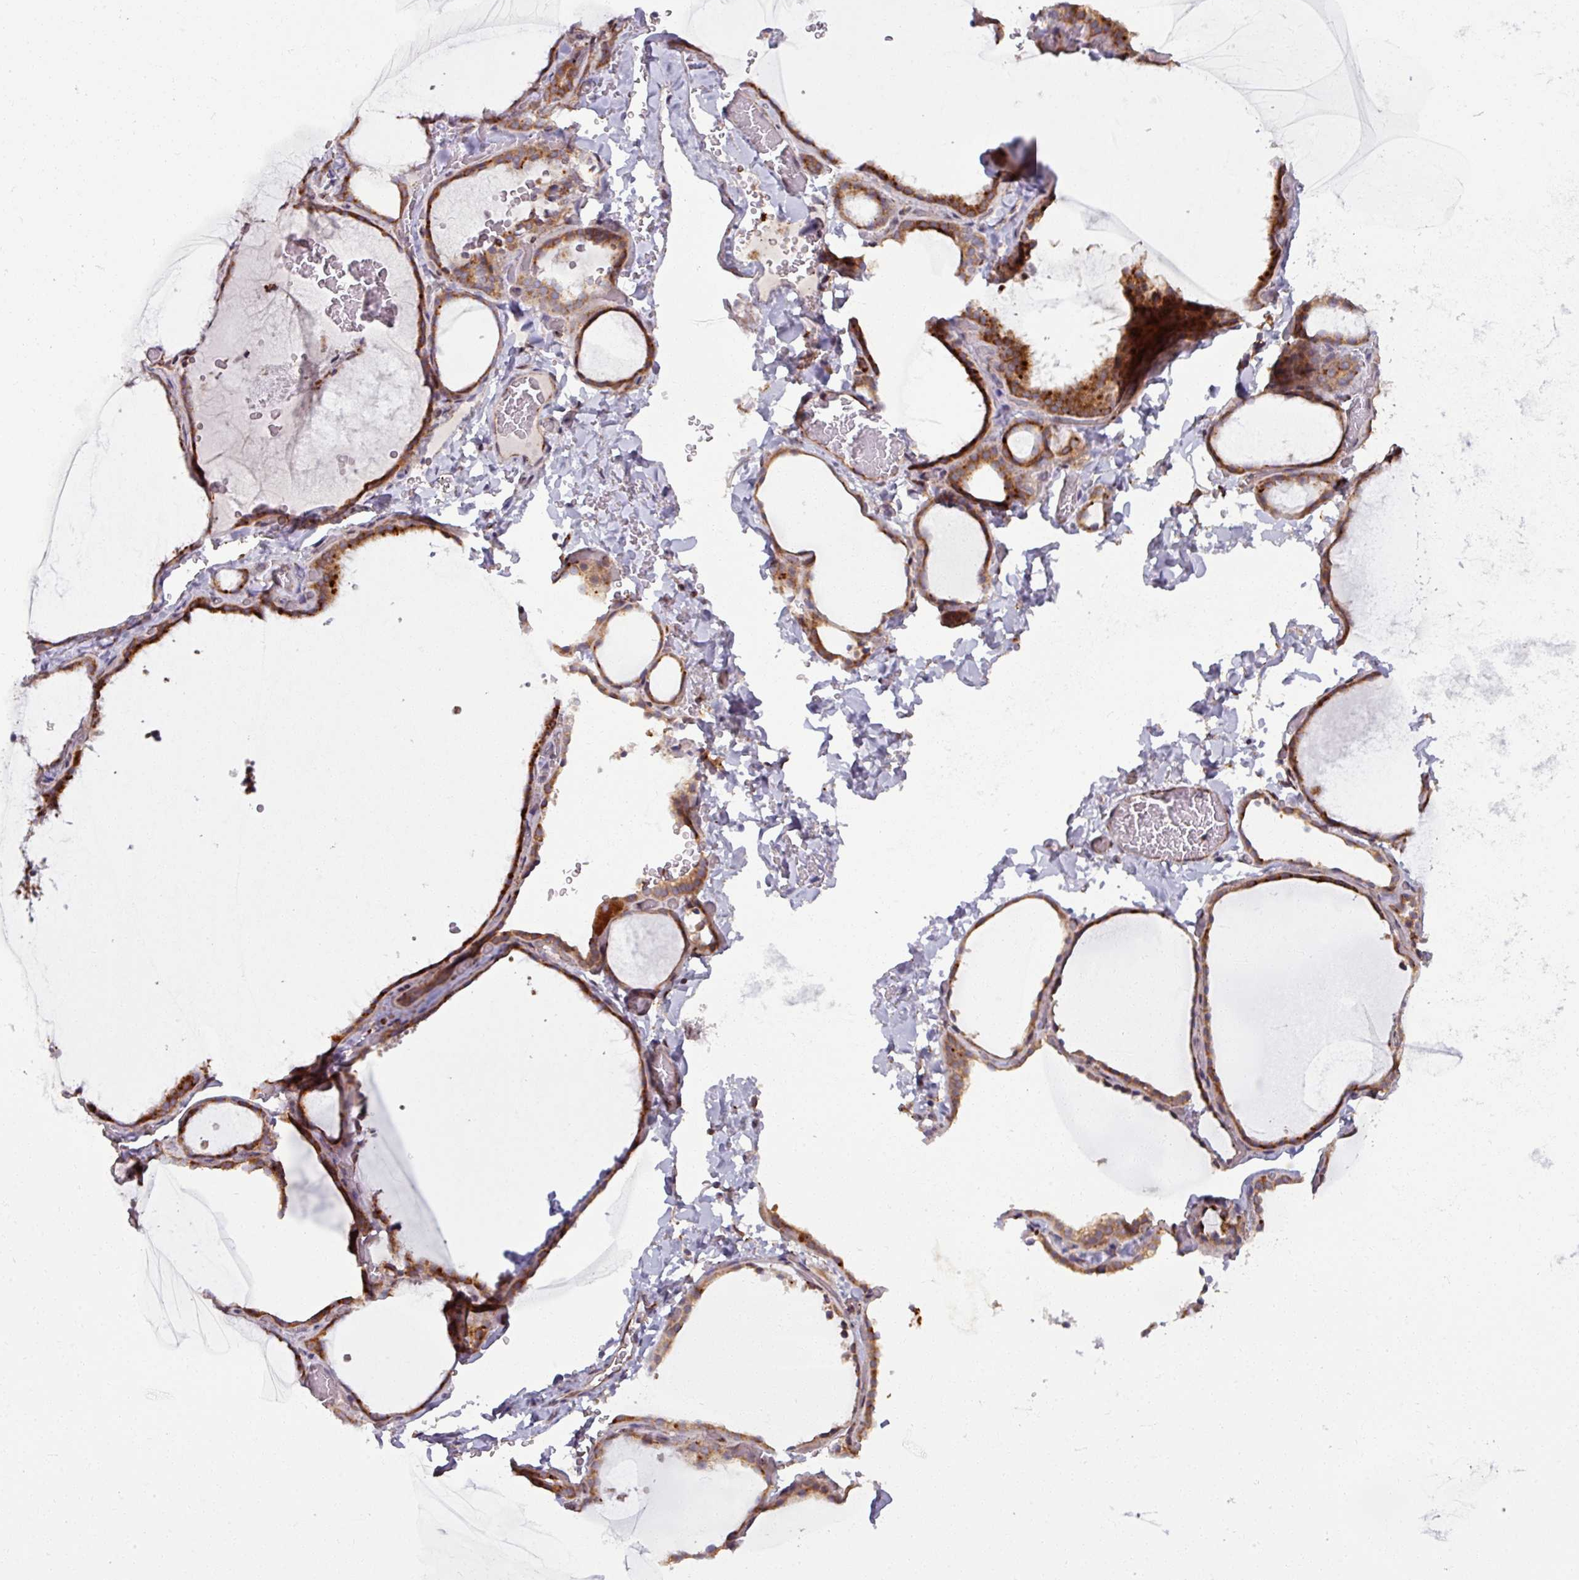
{"staining": {"intensity": "strong", "quantity": ">75%", "location": "cytoplasmic/membranous"}, "tissue": "thyroid gland", "cell_type": "Glandular cells", "image_type": "normal", "snomed": [{"axis": "morphology", "description": "Normal tissue, NOS"}, {"axis": "topography", "description": "Thyroid gland"}], "caption": "Strong cytoplasmic/membranous protein expression is appreciated in approximately >75% of glandular cells in thyroid gland.", "gene": "MAGT1", "patient": {"sex": "female", "age": 22}}